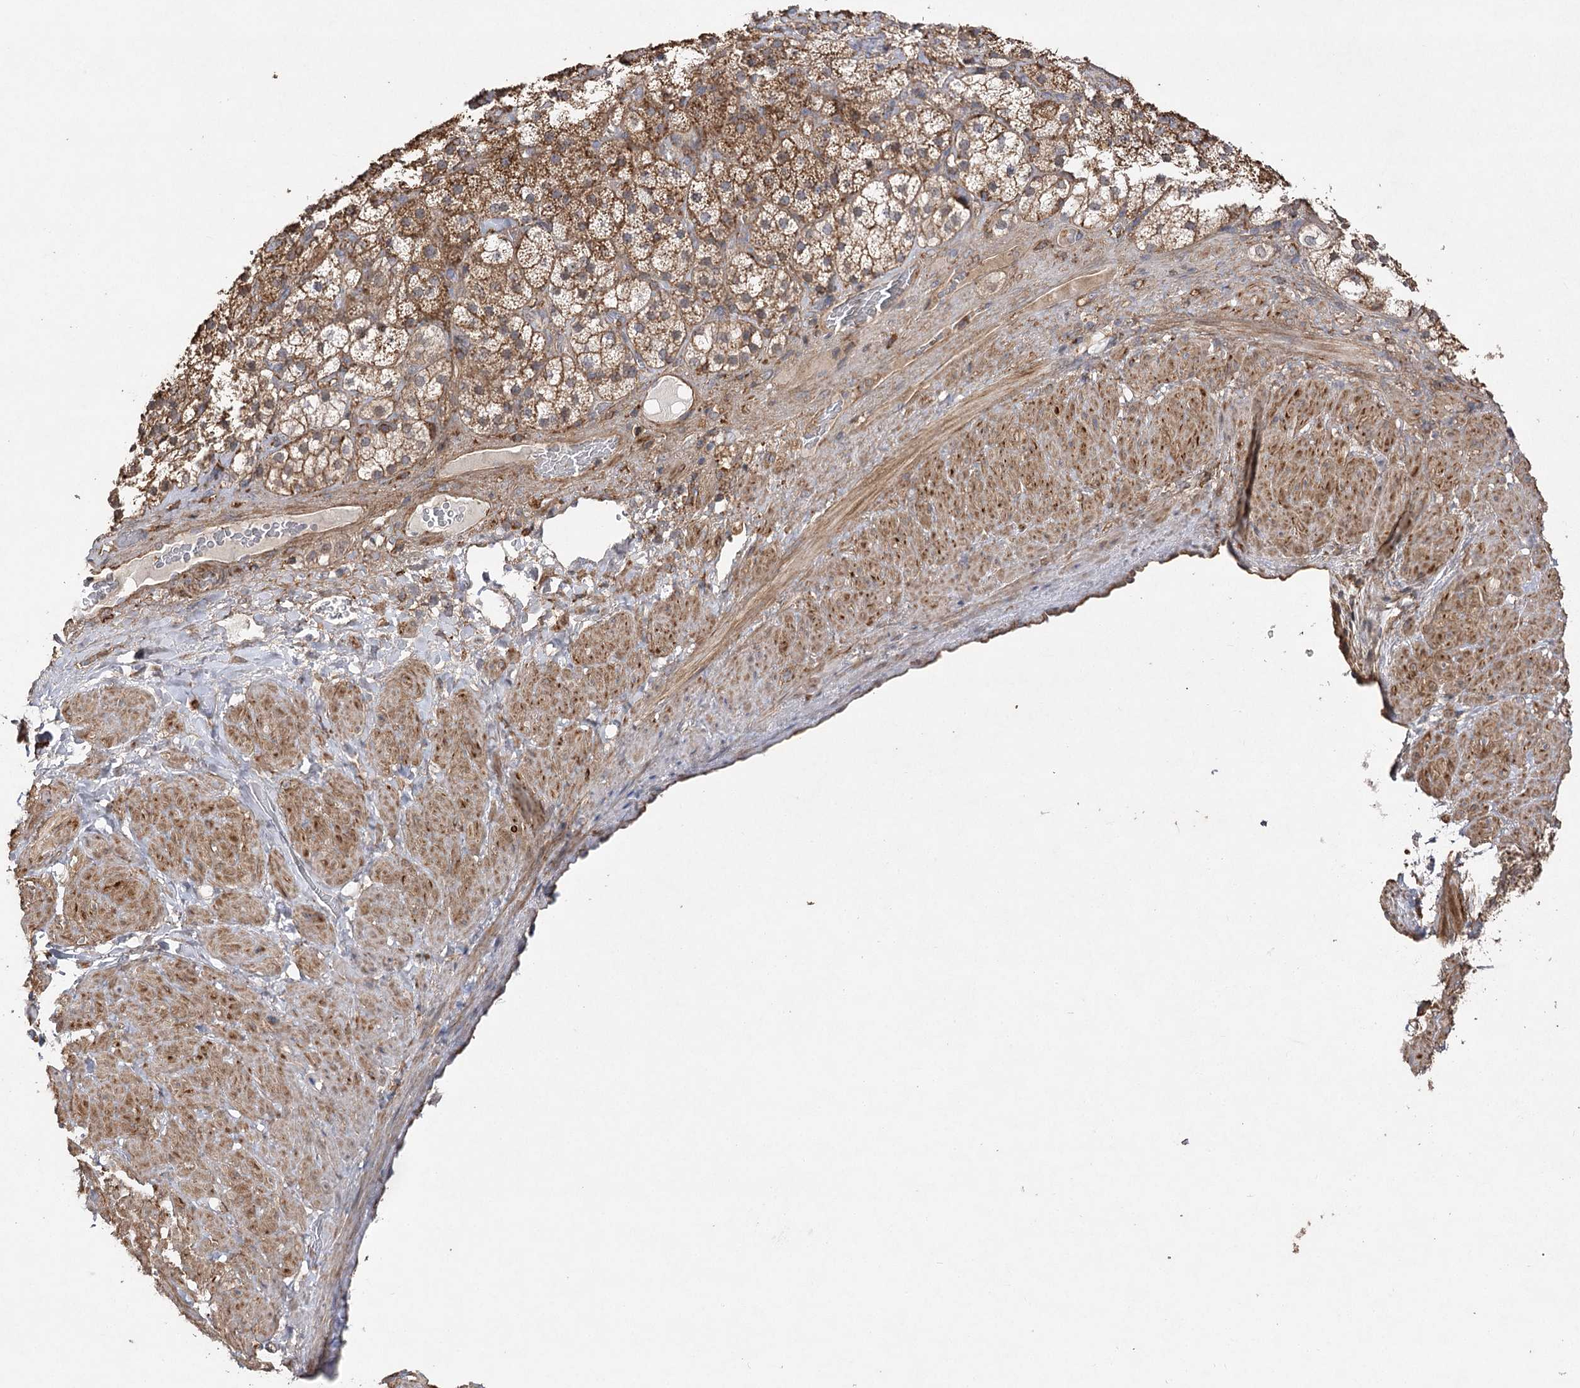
{"staining": {"intensity": "moderate", "quantity": "25%-75%", "location": "cytoplasmic/membranous"}, "tissue": "adrenal gland", "cell_type": "Glandular cells", "image_type": "normal", "snomed": [{"axis": "morphology", "description": "Normal tissue, NOS"}, {"axis": "topography", "description": "Adrenal gland"}], "caption": "Brown immunohistochemical staining in normal adrenal gland shows moderate cytoplasmic/membranous expression in approximately 25%-75% of glandular cells. The protein of interest is shown in brown color, while the nuclei are stained blue.", "gene": "OBSL1", "patient": {"sex": "male", "age": 57}}